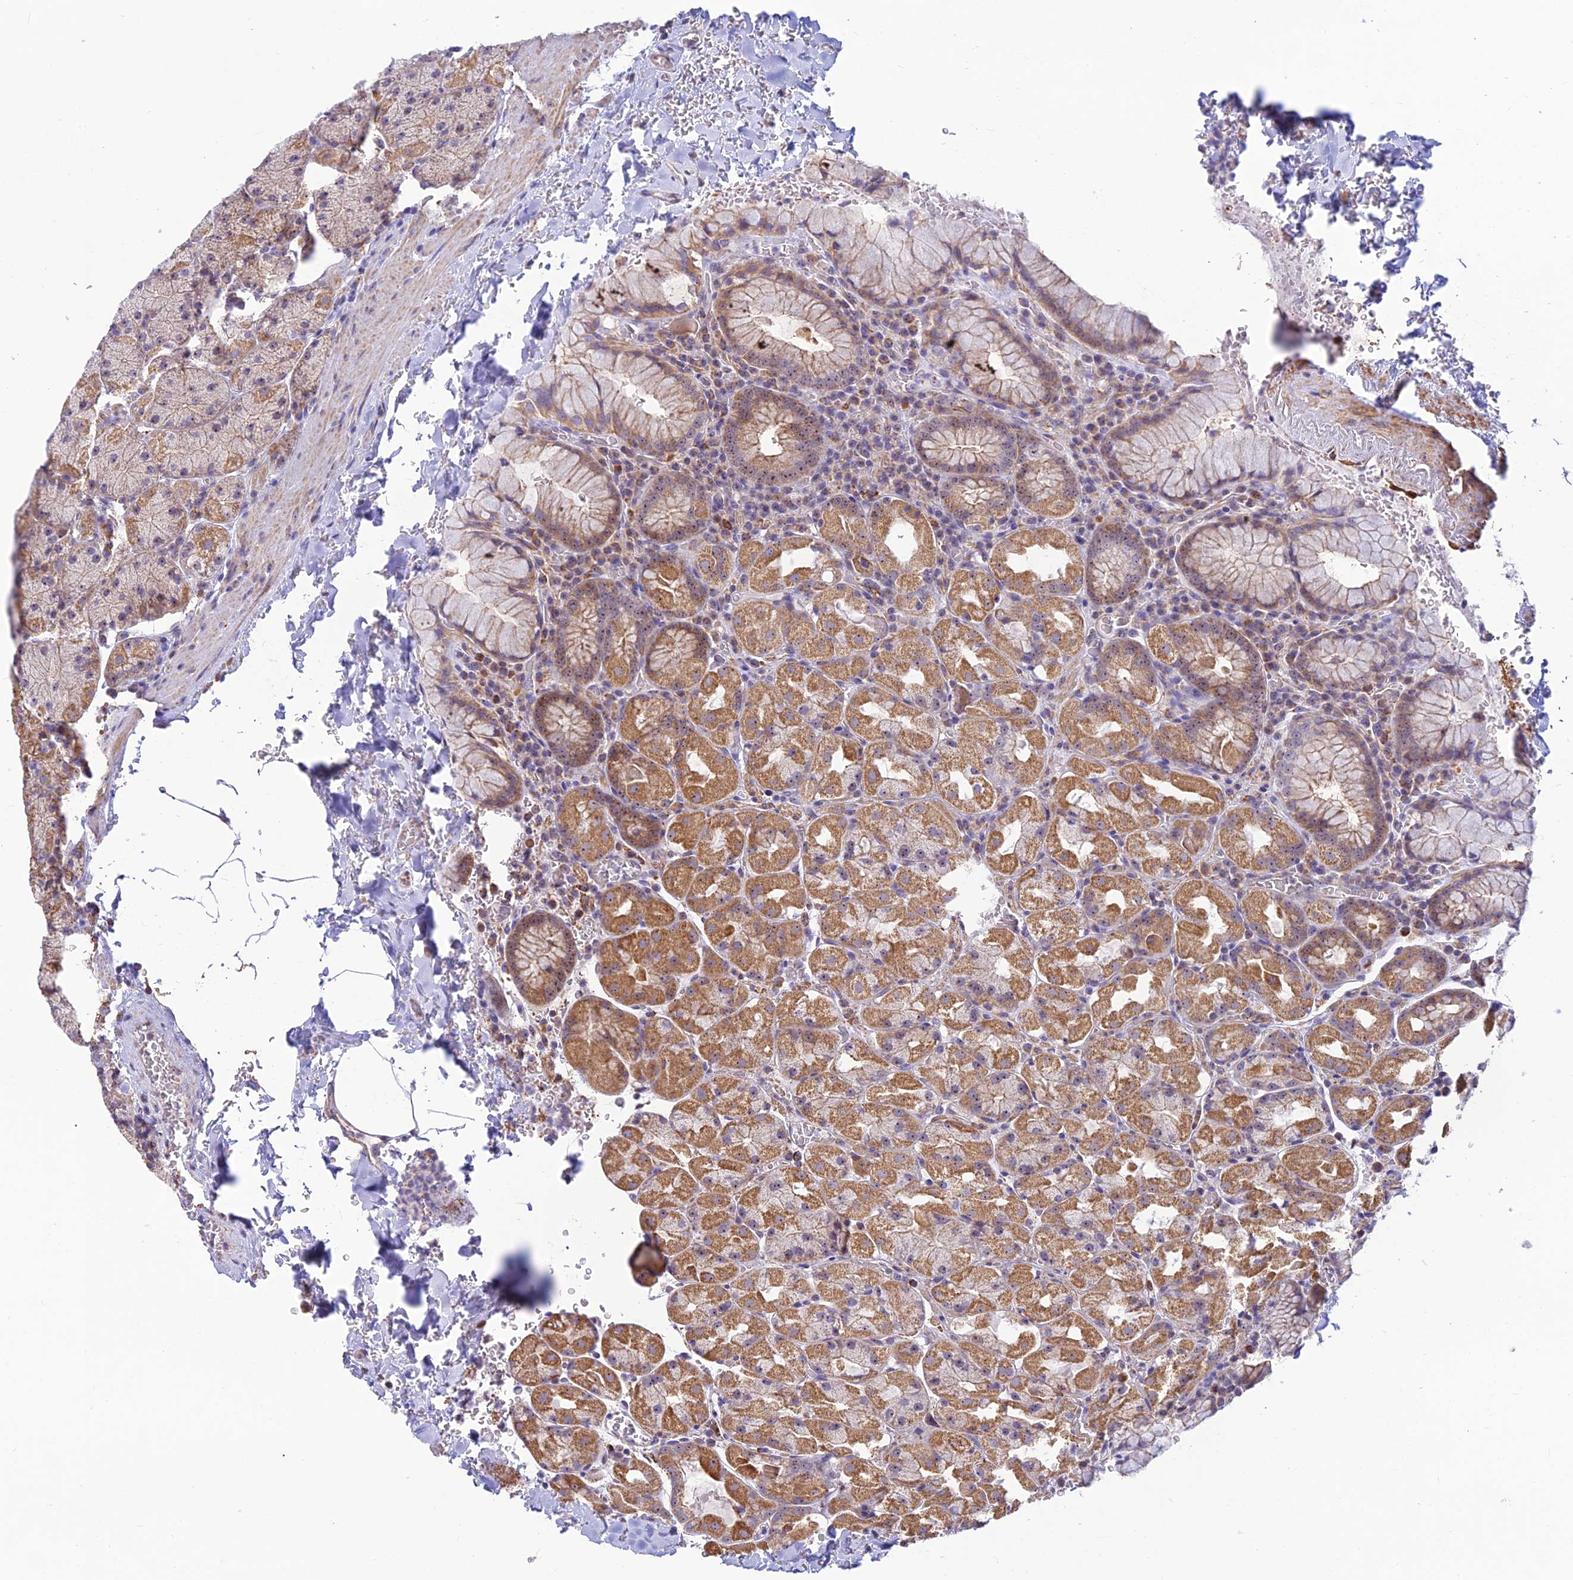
{"staining": {"intensity": "moderate", "quantity": ">75%", "location": "cytoplasmic/membranous,nuclear"}, "tissue": "stomach", "cell_type": "Glandular cells", "image_type": "normal", "snomed": [{"axis": "morphology", "description": "Normal tissue, NOS"}, {"axis": "topography", "description": "Stomach, upper"}, {"axis": "topography", "description": "Stomach, lower"}], "caption": "IHC of unremarkable human stomach reveals medium levels of moderate cytoplasmic/membranous,nuclear positivity in approximately >75% of glandular cells. The protein of interest is stained brown, and the nuclei are stained in blue (DAB (3,3'-diaminobenzidine) IHC with brightfield microscopy, high magnification).", "gene": "POLR1G", "patient": {"sex": "male", "age": 80}}